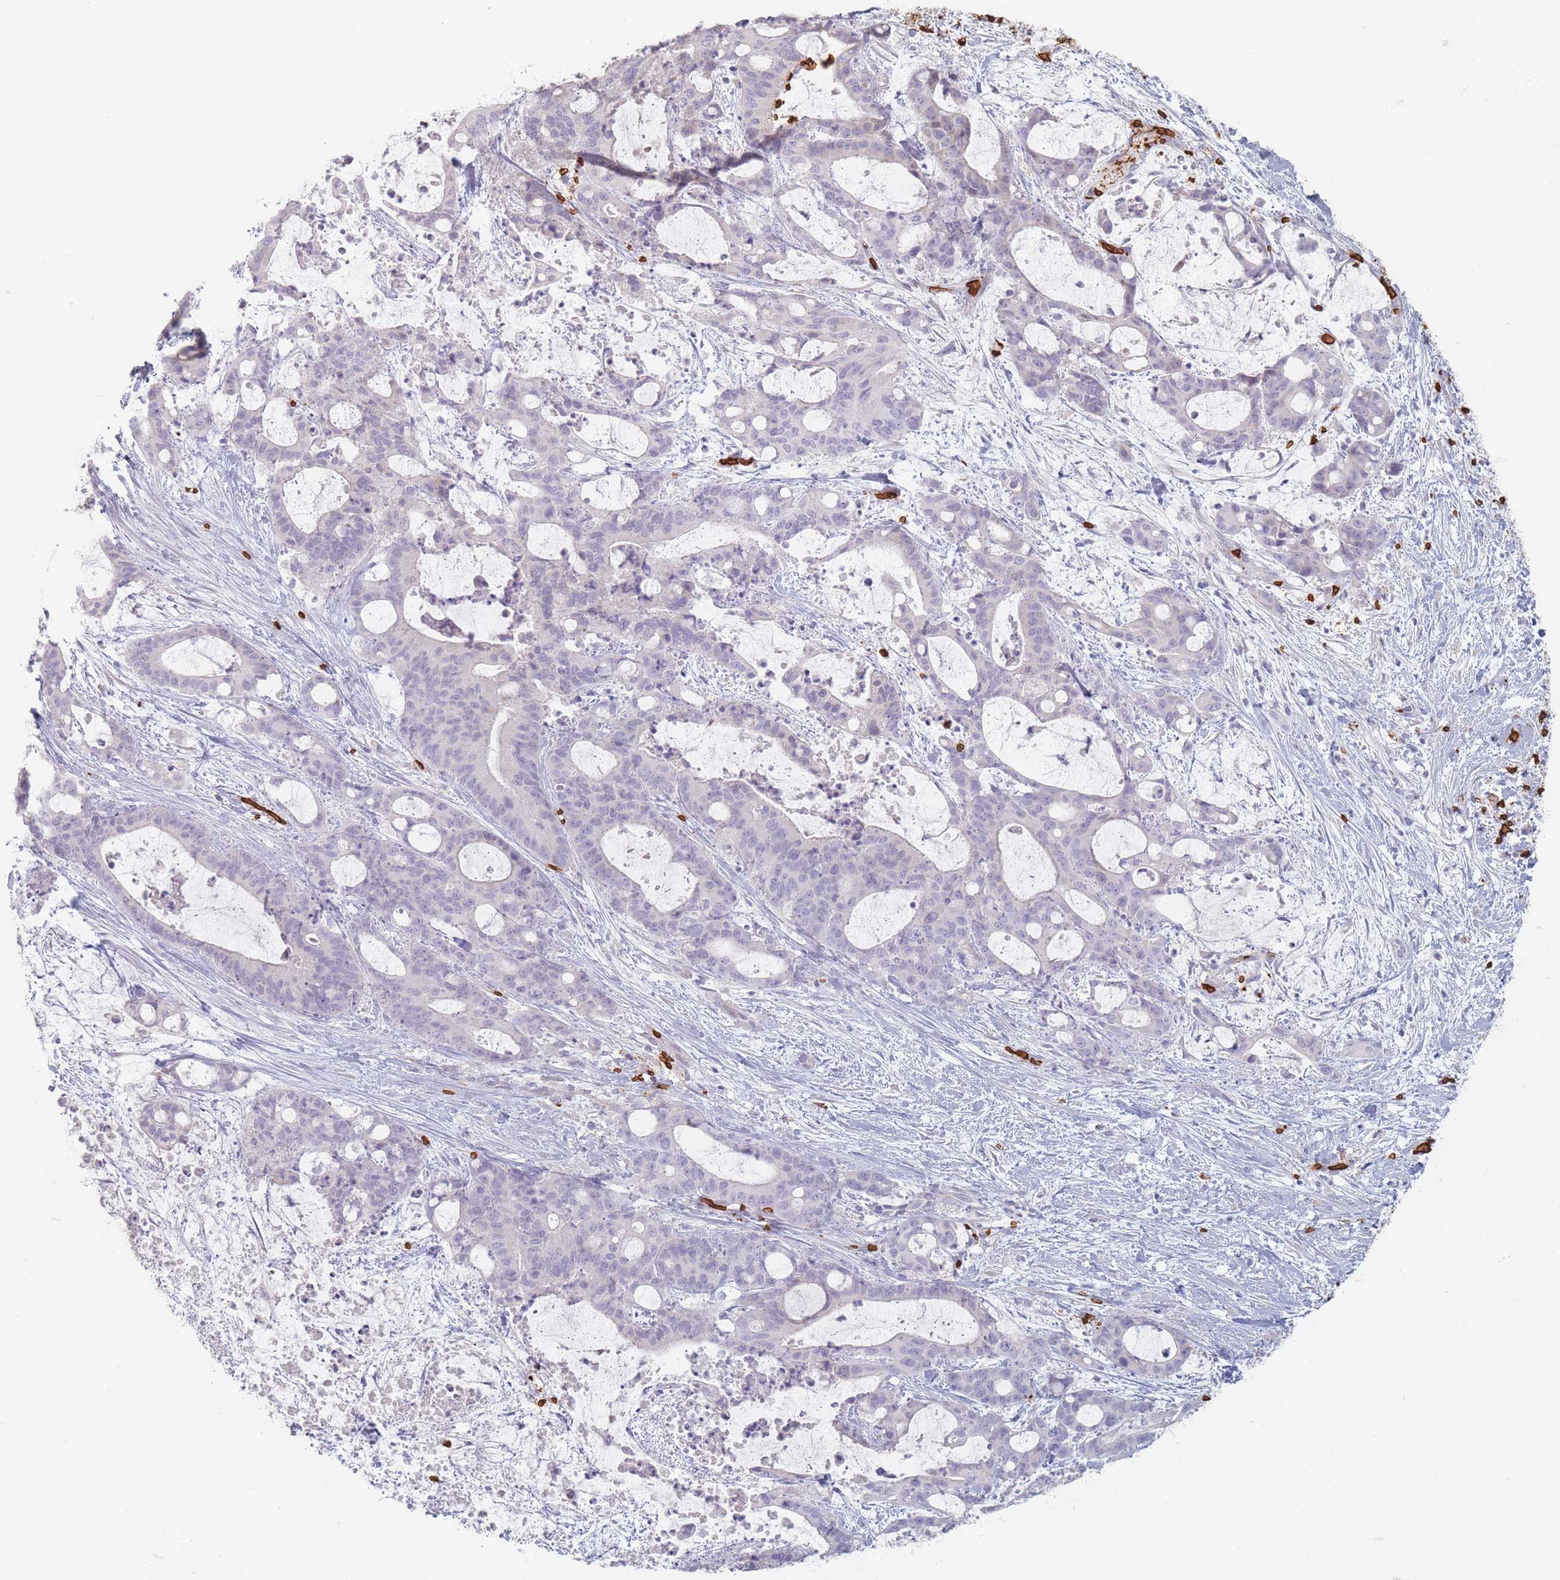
{"staining": {"intensity": "negative", "quantity": "none", "location": "none"}, "tissue": "liver cancer", "cell_type": "Tumor cells", "image_type": "cancer", "snomed": [{"axis": "morphology", "description": "Normal tissue, NOS"}, {"axis": "morphology", "description": "Cholangiocarcinoma"}, {"axis": "topography", "description": "Liver"}, {"axis": "topography", "description": "Peripheral nerve tissue"}], "caption": "Immunohistochemistry (IHC) of liver cholangiocarcinoma reveals no positivity in tumor cells.", "gene": "SLC2A6", "patient": {"sex": "female", "age": 73}}